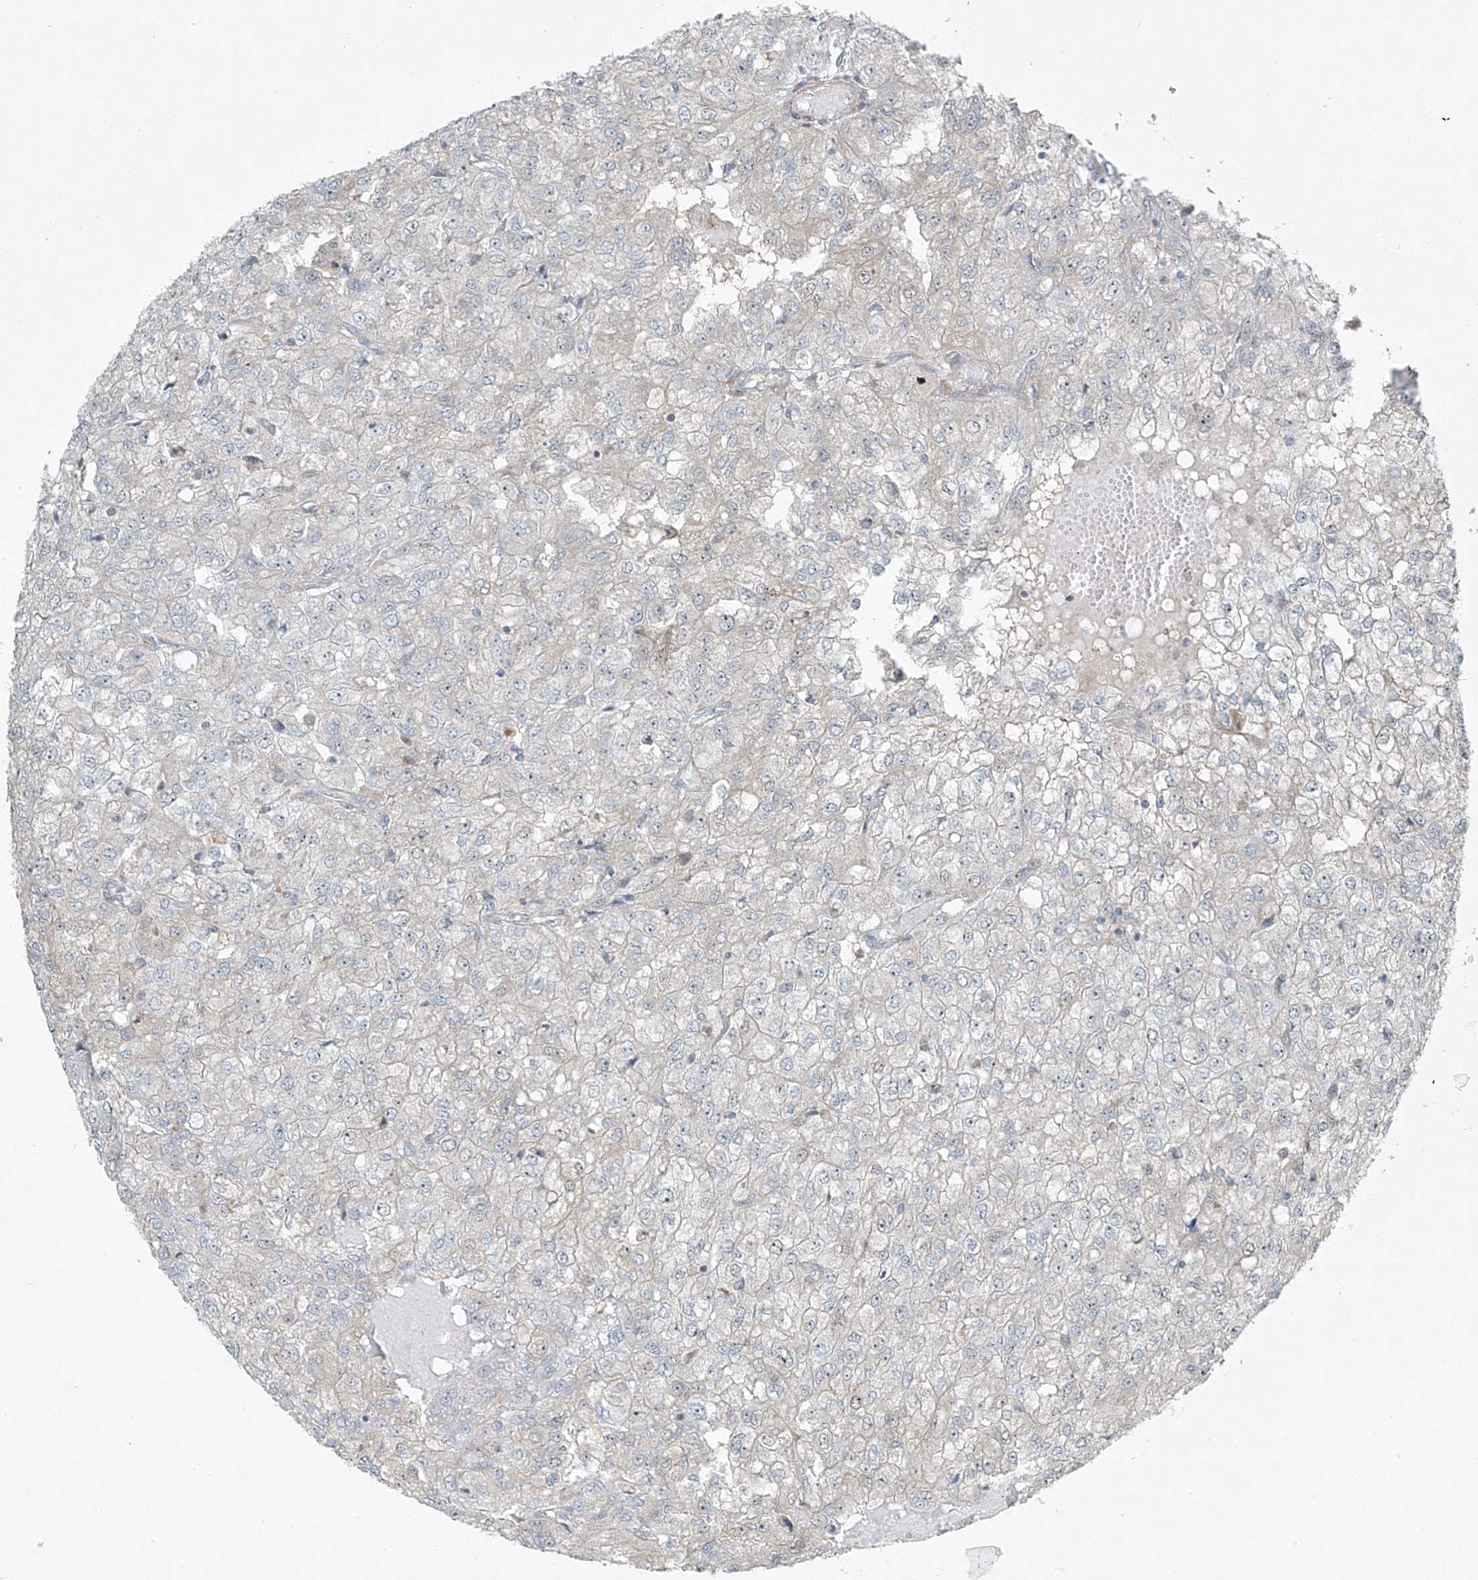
{"staining": {"intensity": "negative", "quantity": "none", "location": "none"}, "tissue": "renal cancer", "cell_type": "Tumor cells", "image_type": "cancer", "snomed": [{"axis": "morphology", "description": "Adenocarcinoma, NOS"}, {"axis": "topography", "description": "Kidney"}], "caption": "This is a photomicrograph of immunohistochemistry staining of renal cancer, which shows no expression in tumor cells.", "gene": "PPCS", "patient": {"sex": "female", "age": 54}}